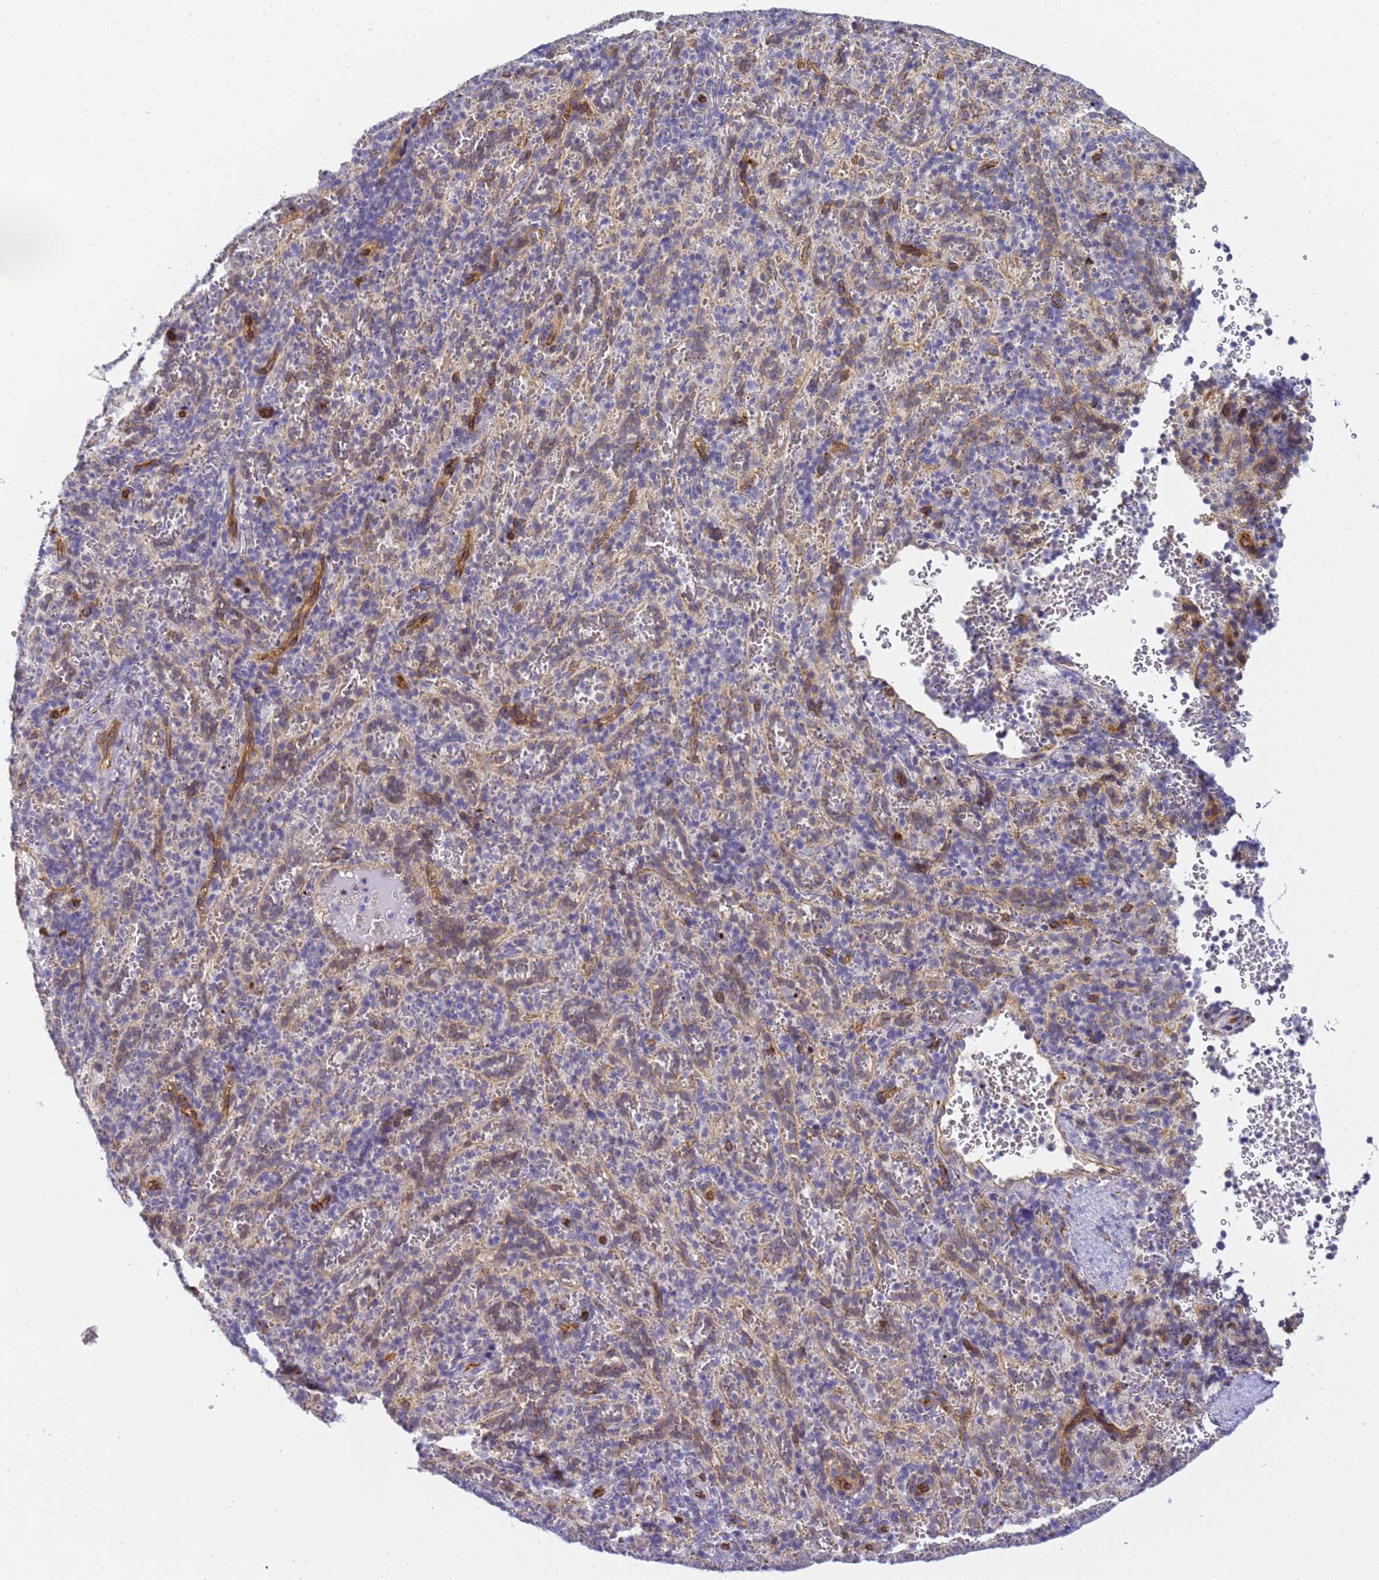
{"staining": {"intensity": "negative", "quantity": "none", "location": "none"}, "tissue": "spleen", "cell_type": "Cells in red pulp", "image_type": "normal", "snomed": [{"axis": "morphology", "description": "Normal tissue, NOS"}, {"axis": "topography", "description": "Spleen"}], "caption": "IHC photomicrograph of unremarkable spleen: human spleen stained with DAB (3,3'-diaminobenzidine) displays no significant protein expression in cells in red pulp. (Immunohistochemistry, brightfield microscopy, high magnification).", "gene": "GON4L", "patient": {"sex": "female", "age": 21}}